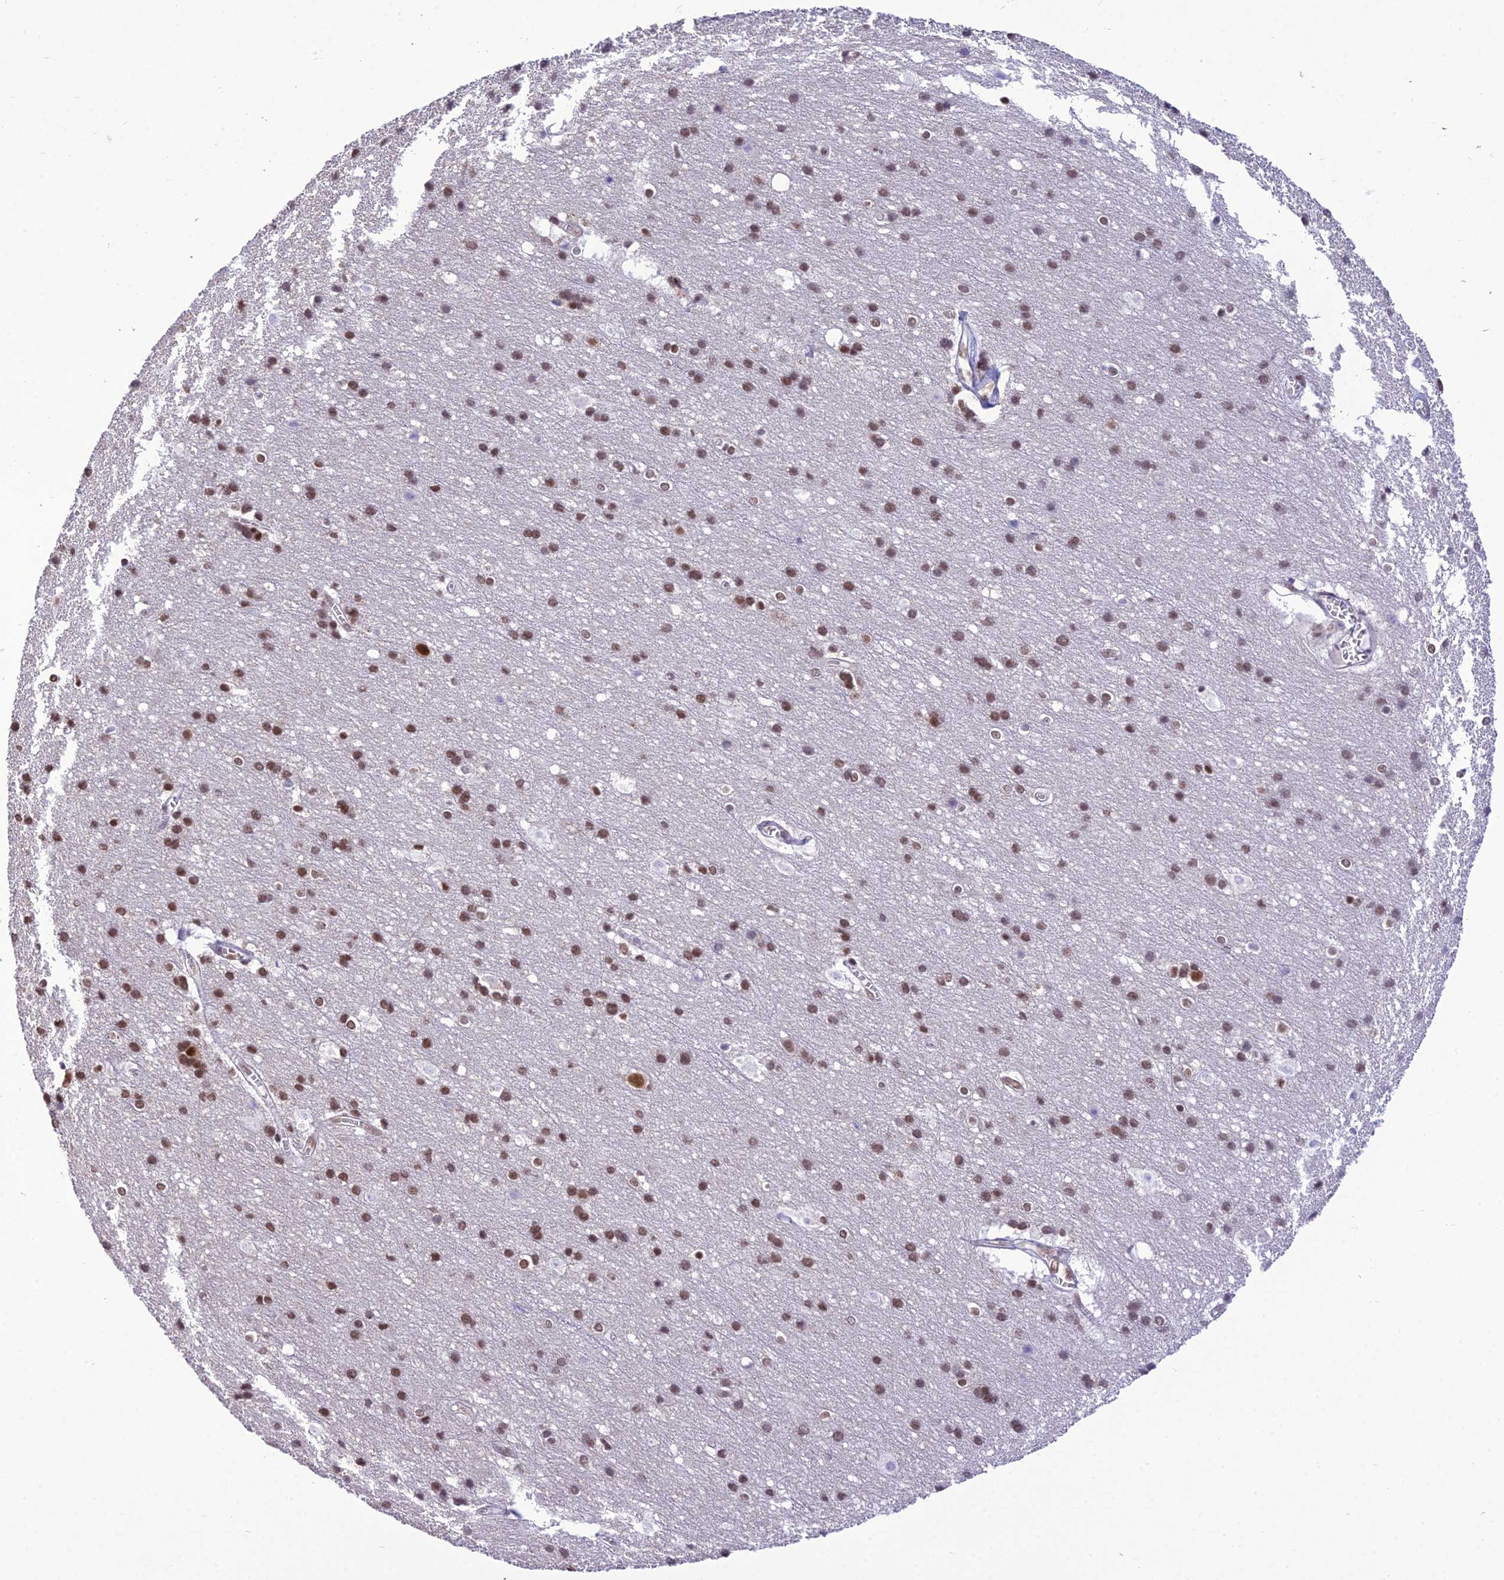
{"staining": {"intensity": "moderate", "quantity": ">75%", "location": "nuclear"}, "tissue": "cerebral cortex", "cell_type": "Endothelial cells", "image_type": "normal", "snomed": [{"axis": "morphology", "description": "Normal tissue, NOS"}, {"axis": "topography", "description": "Cerebral cortex"}], "caption": "Immunohistochemical staining of normal cerebral cortex displays moderate nuclear protein staining in about >75% of endothelial cells. Using DAB (3,3'-diaminobenzidine) (brown) and hematoxylin (blue) stains, captured at high magnification using brightfield microscopy.", "gene": "SH3RF3", "patient": {"sex": "male", "age": 54}}